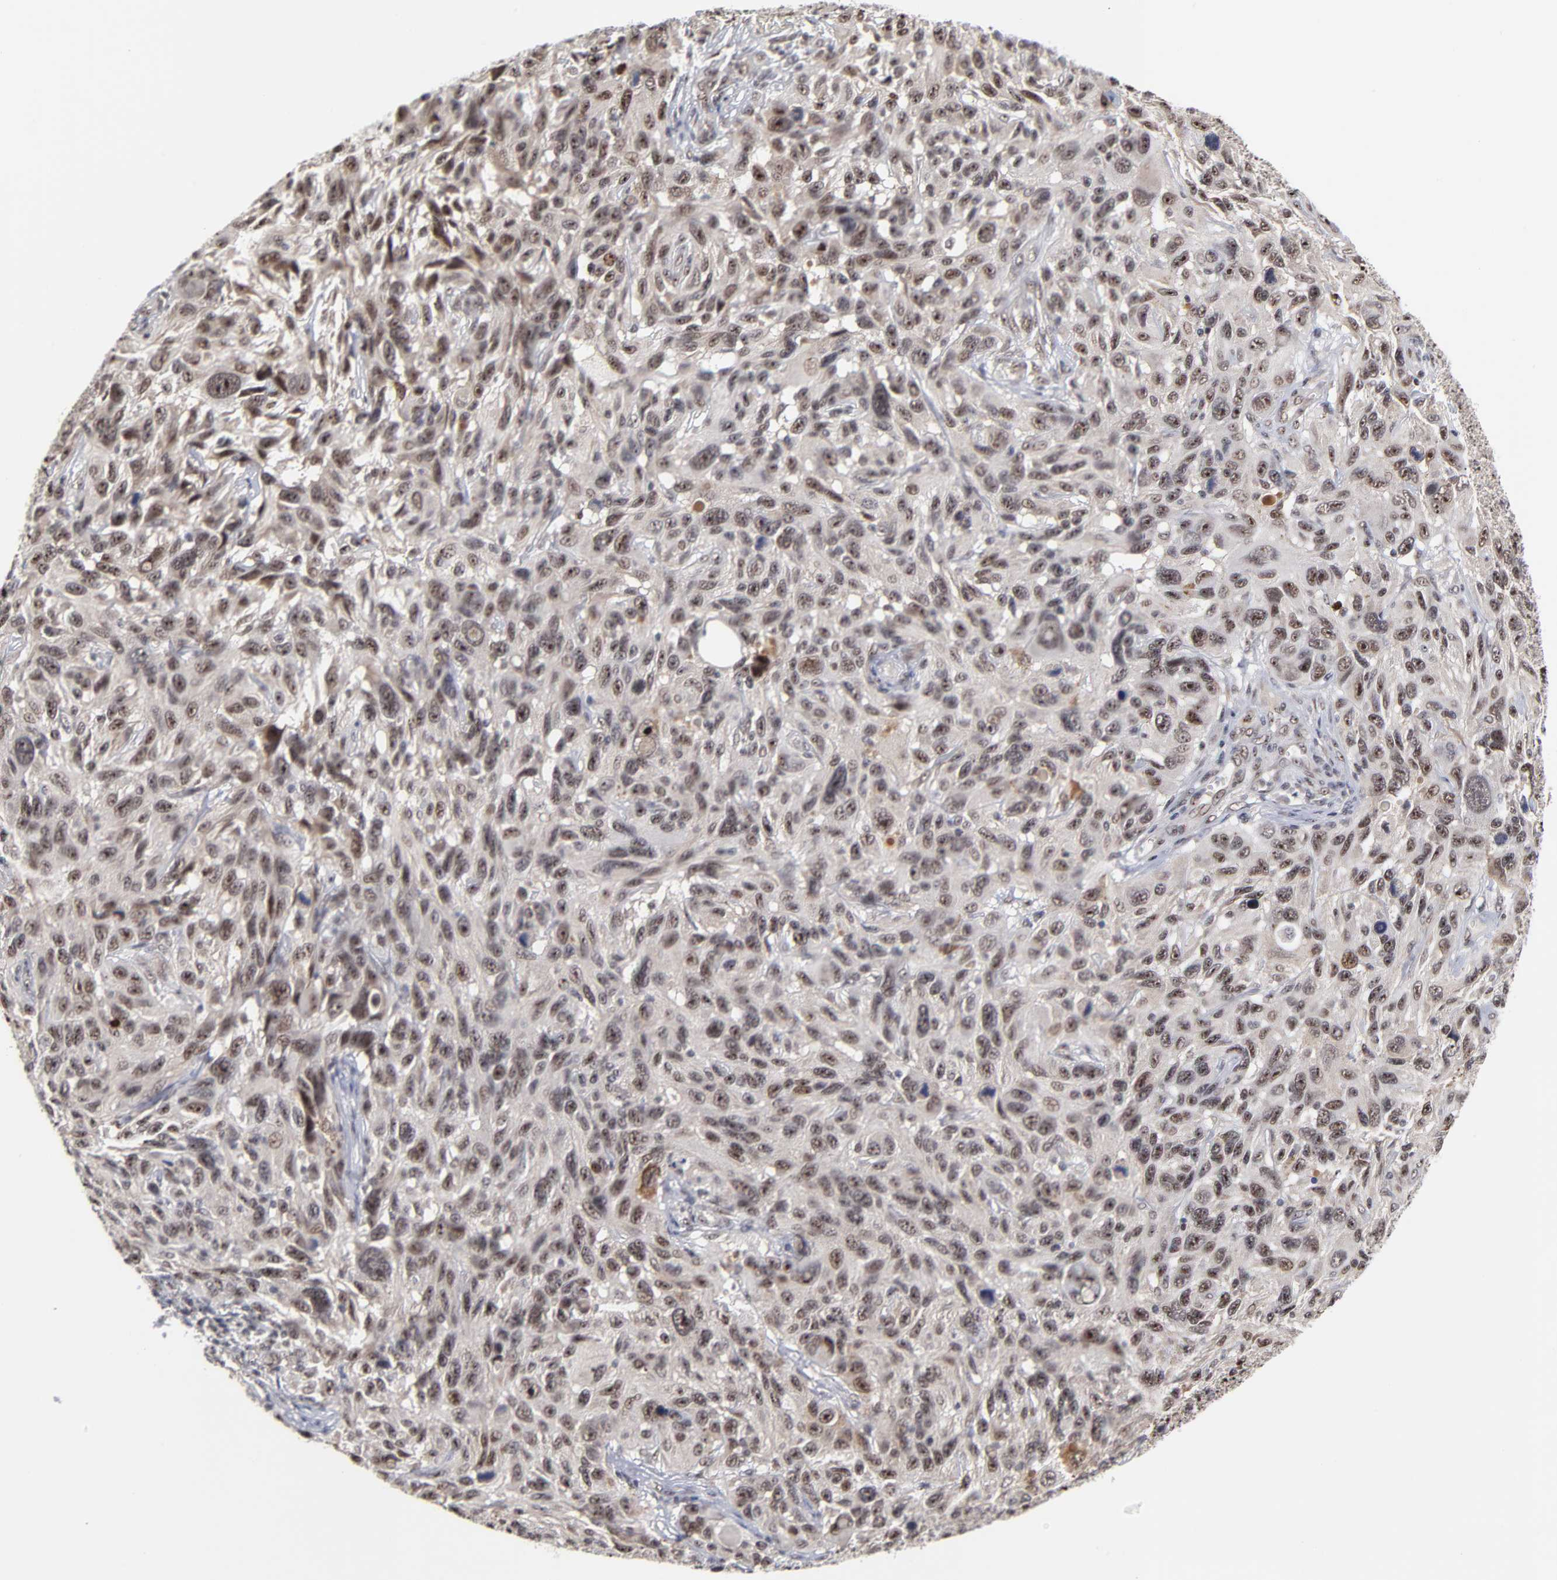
{"staining": {"intensity": "weak", "quantity": ">75%", "location": "nuclear"}, "tissue": "melanoma", "cell_type": "Tumor cells", "image_type": "cancer", "snomed": [{"axis": "morphology", "description": "Malignant melanoma, NOS"}, {"axis": "topography", "description": "Skin"}], "caption": "A high-resolution photomicrograph shows immunohistochemistry (IHC) staining of melanoma, which reveals weak nuclear staining in approximately >75% of tumor cells.", "gene": "ZNF419", "patient": {"sex": "male", "age": 53}}